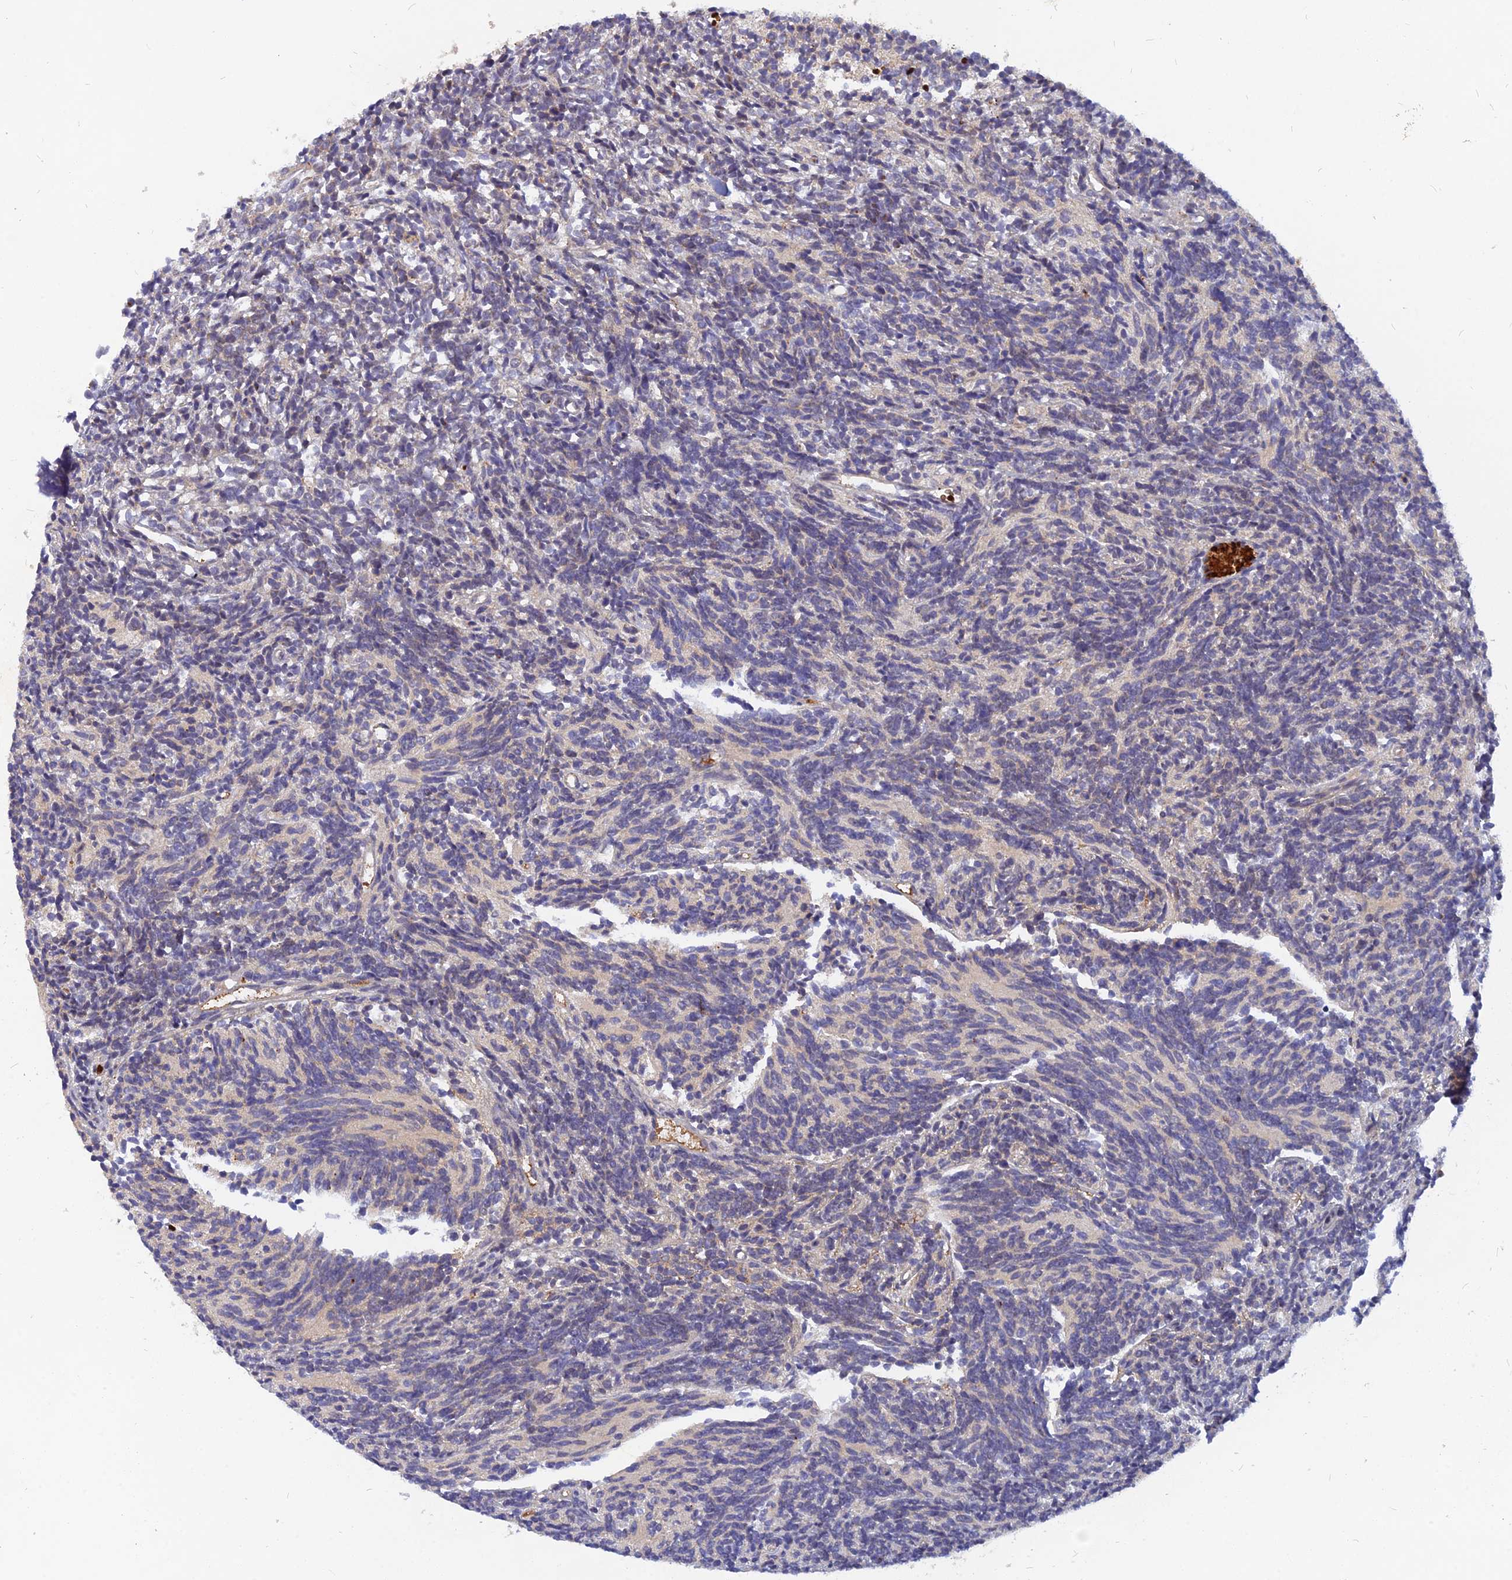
{"staining": {"intensity": "negative", "quantity": "none", "location": "none"}, "tissue": "glioma", "cell_type": "Tumor cells", "image_type": "cancer", "snomed": [{"axis": "morphology", "description": "Glioma, malignant, Low grade"}, {"axis": "topography", "description": "Brain"}], "caption": "The histopathology image displays no staining of tumor cells in glioma. (Stains: DAB (3,3'-diaminobenzidine) immunohistochemistry with hematoxylin counter stain, Microscopy: brightfield microscopy at high magnification).", "gene": "ARL2BP", "patient": {"sex": "female", "age": 1}}